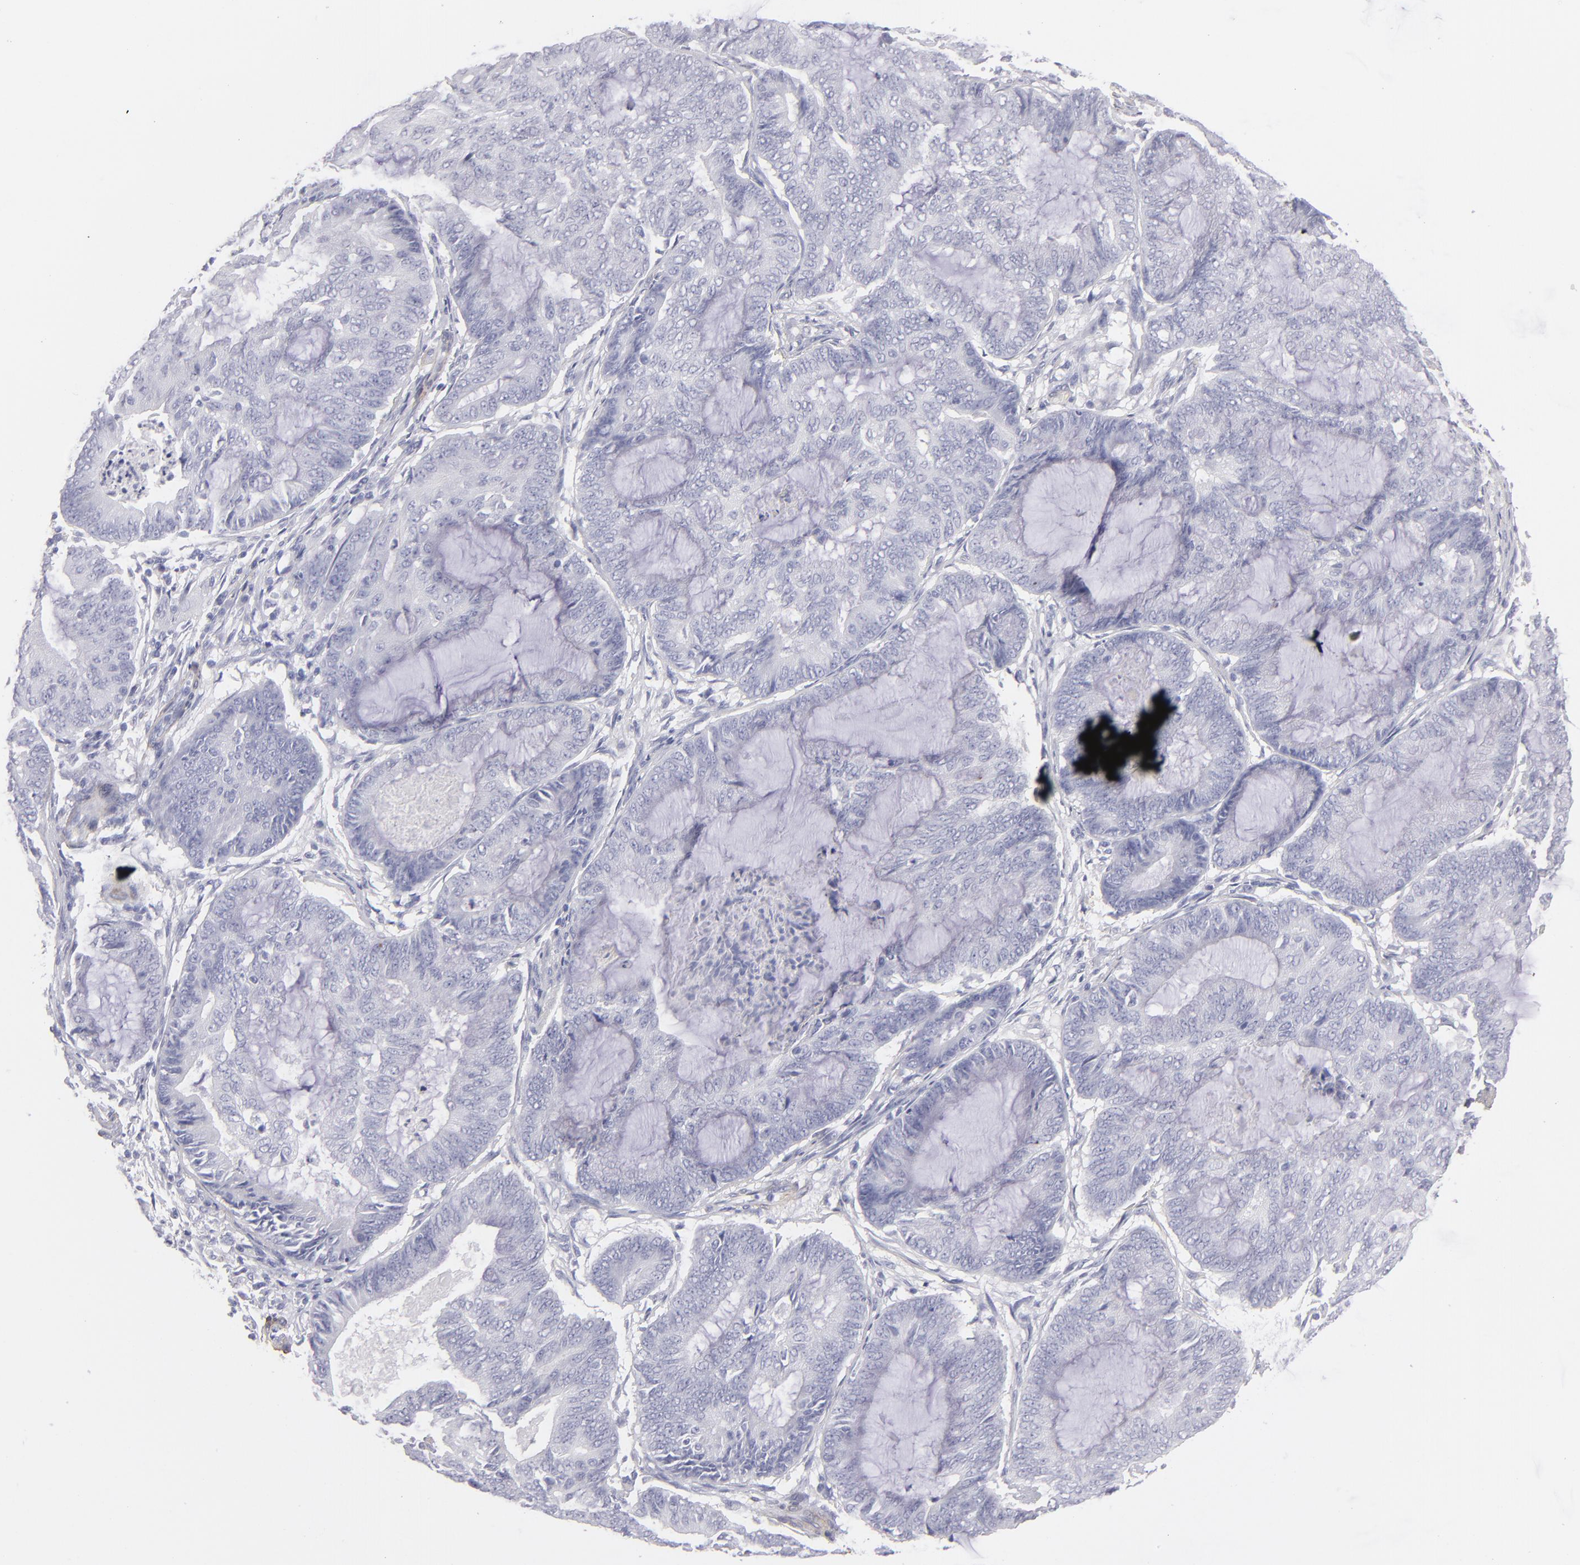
{"staining": {"intensity": "negative", "quantity": "none", "location": "none"}, "tissue": "endometrial cancer", "cell_type": "Tumor cells", "image_type": "cancer", "snomed": [{"axis": "morphology", "description": "Adenocarcinoma, NOS"}, {"axis": "topography", "description": "Endometrium"}], "caption": "Endometrial adenocarcinoma was stained to show a protein in brown. There is no significant positivity in tumor cells.", "gene": "MYH11", "patient": {"sex": "female", "age": 63}}